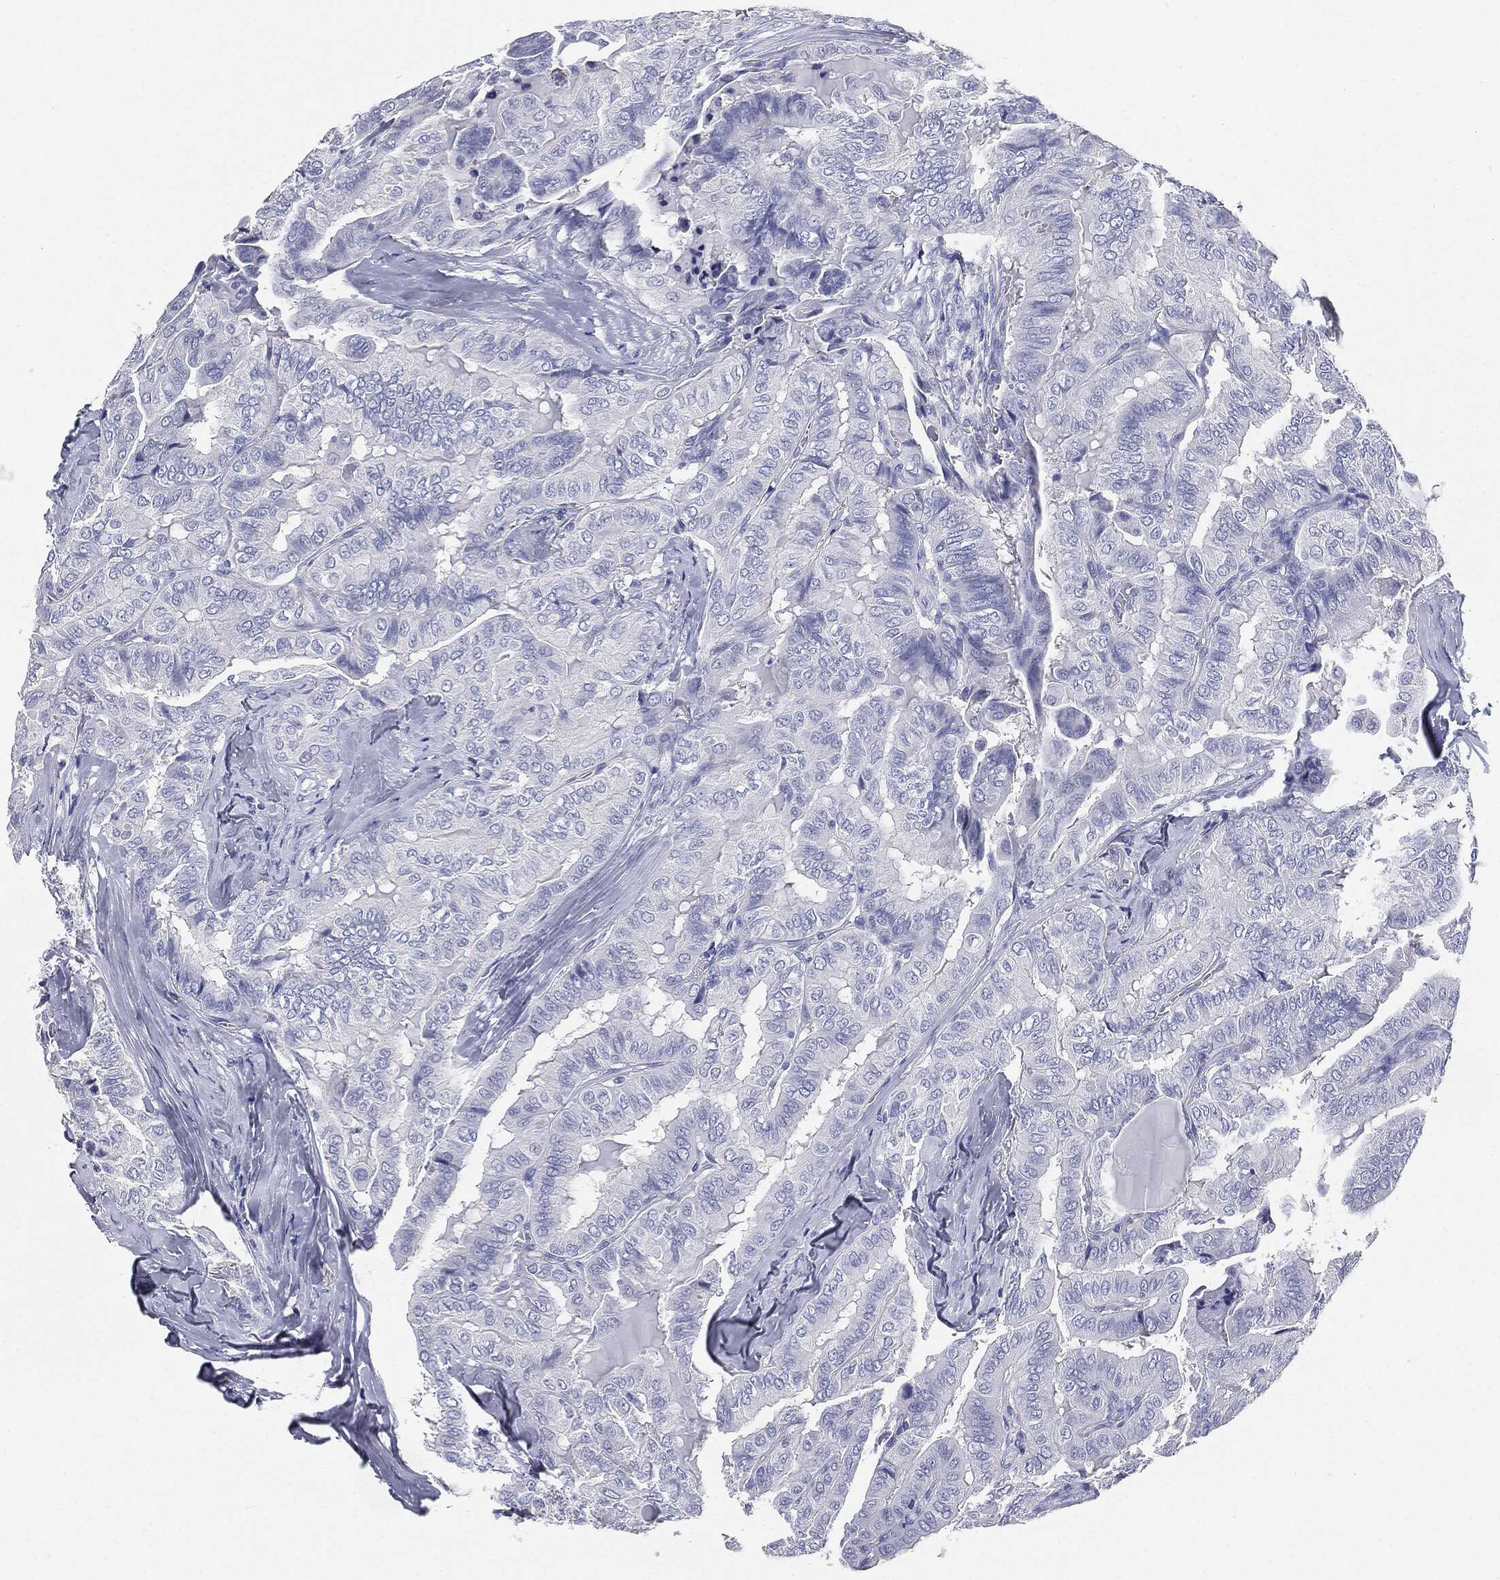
{"staining": {"intensity": "negative", "quantity": "none", "location": "none"}, "tissue": "thyroid cancer", "cell_type": "Tumor cells", "image_type": "cancer", "snomed": [{"axis": "morphology", "description": "Papillary adenocarcinoma, NOS"}, {"axis": "topography", "description": "Thyroid gland"}], "caption": "Tumor cells are negative for brown protein staining in papillary adenocarcinoma (thyroid).", "gene": "CUZD1", "patient": {"sex": "female", "age": 68}}